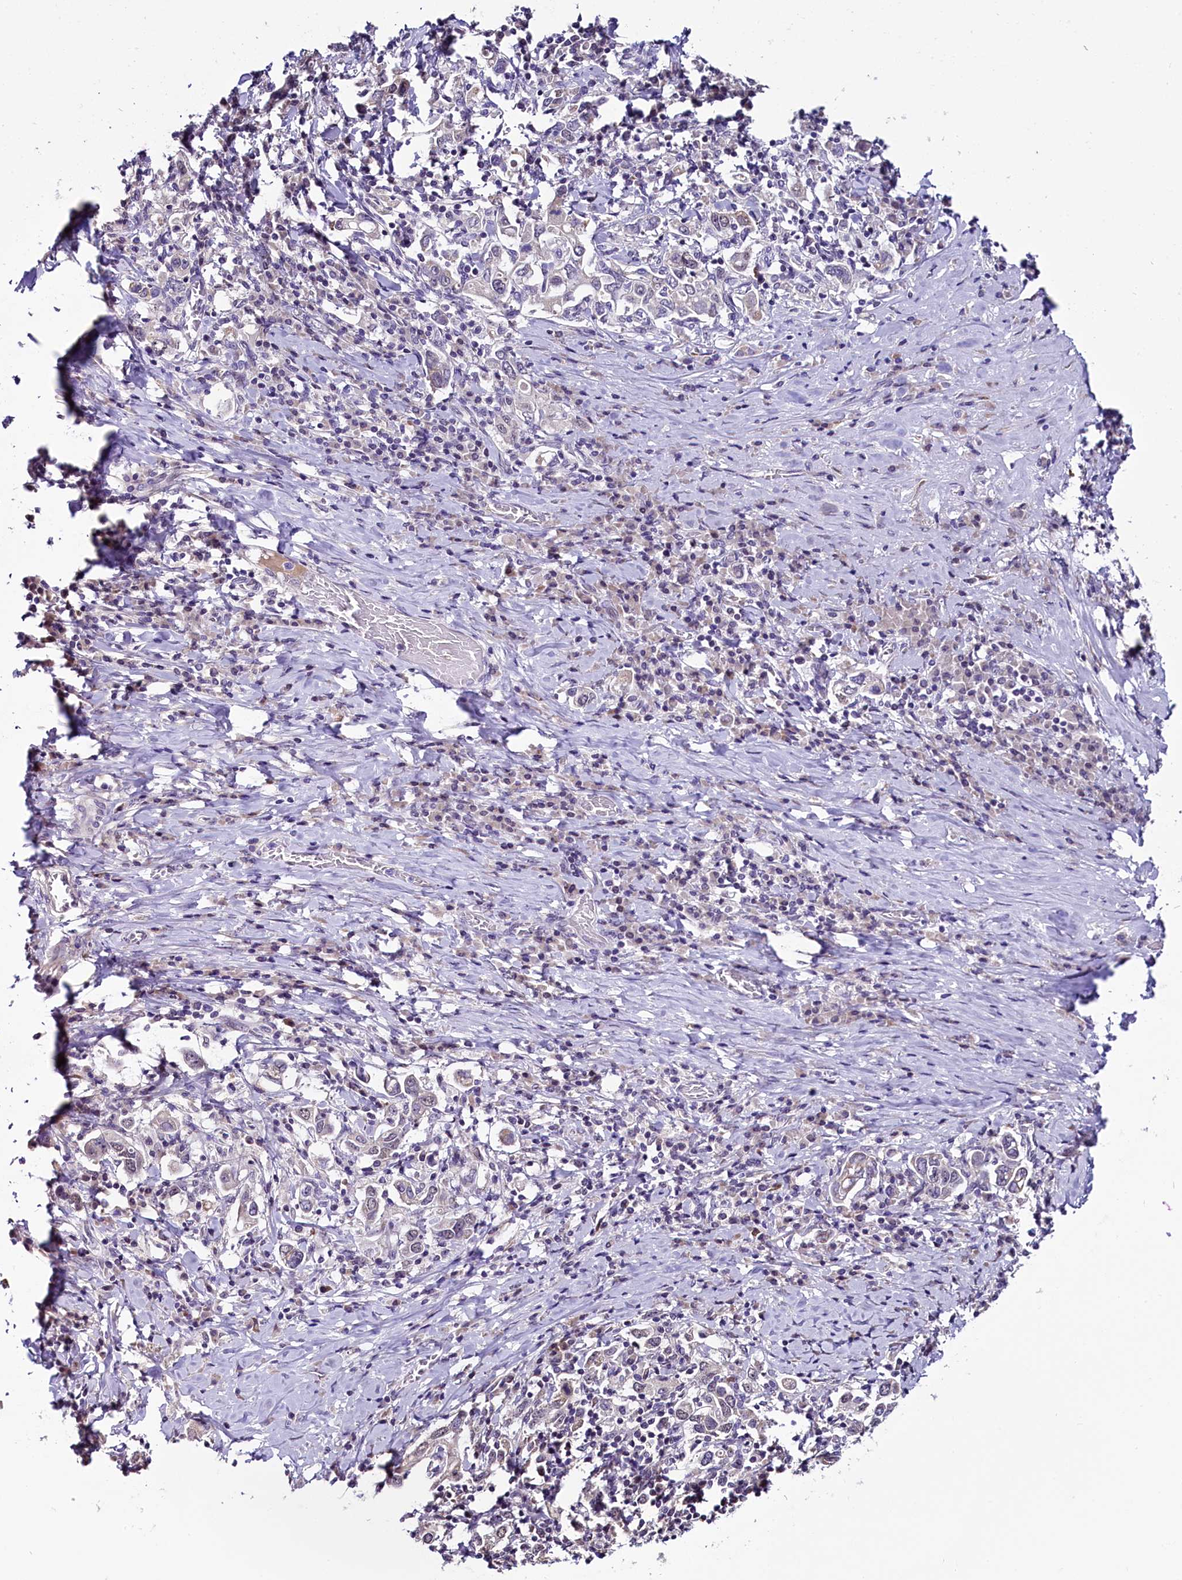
{"staining": {"intensity": "negative", "quantity": "none", "location": "none"}, "tissue": "stomach cancer", "cell_type": "Tumor cells", "image_type": "cancer", "snomed": [{"axis": "morphology", "description": "Adenocarcinoma, NOS"}, {"axis": "topography", "description": "Stomach, upper"}, {"axis": "topography", "description": "Stomach"}], "caption": "Immunohistochemistry photomicrograph of human adenocarcinoma (stomach) stained for a protein (brown), which shows no positivity in tumor cells.", "gene": "RPUSD2", "patient": {"sex": "male", "age": 62}}